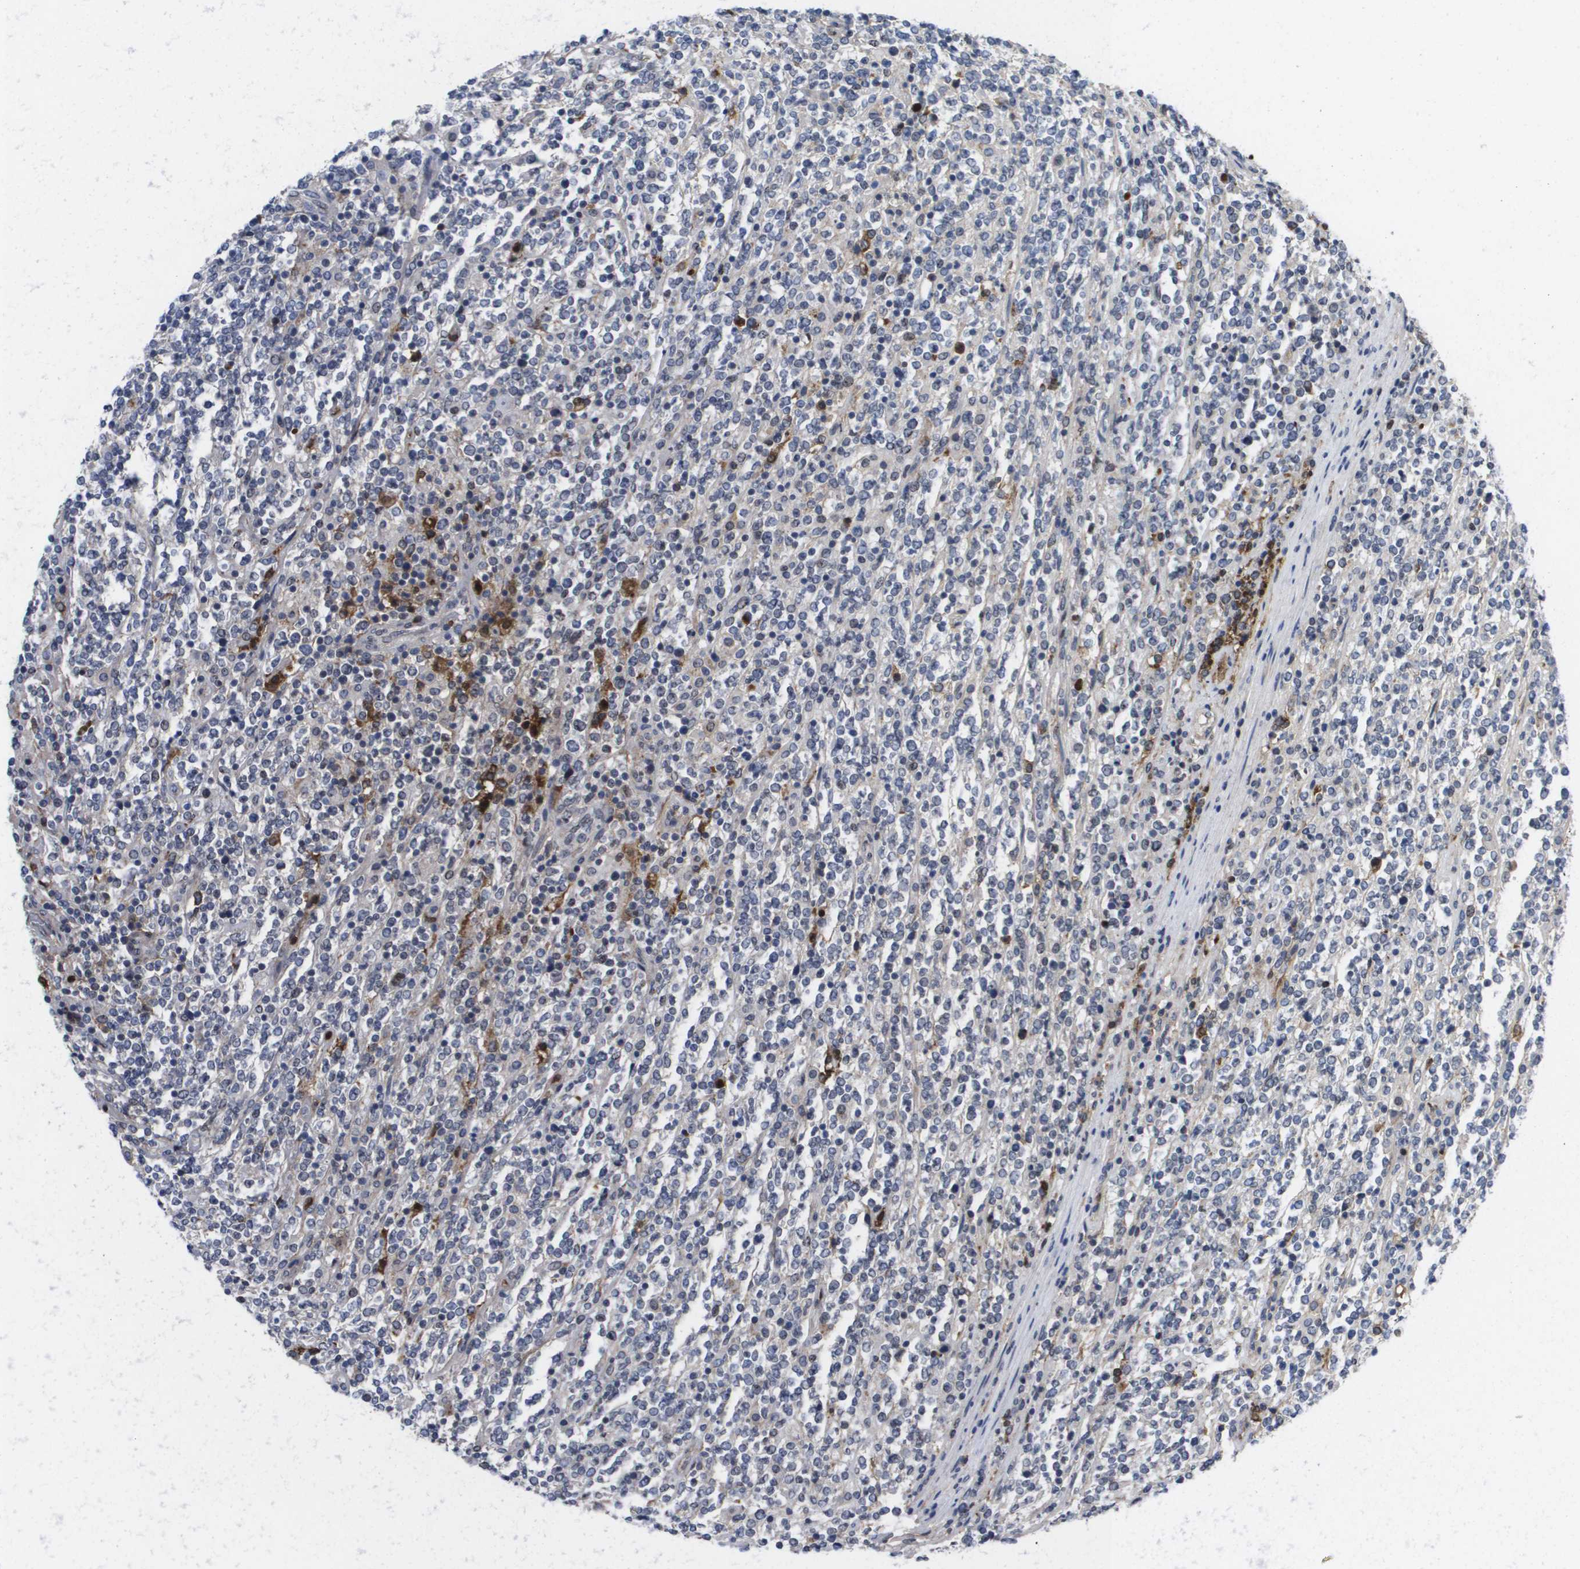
{"staining": {"intensity": "negative", "quantity": "none", "location": "none"}, "tissue": "lymphoma", "cell_type": "Tumor cells", "image_type": "cancer", "snomed": [{"axis": "morphology", "description": "Malignant lymphoma, non-Hodgkin's type, High grade"}, {"axis": "topography", "description": "Soft tissue"}], "caption": "High power microscopy photomicrograph of an immunohistochemistry micrograph of high-grade malignant lymphoma, non-Hodgkin's type, revealing no significant expression in tumor cells.", "gene": "SERPINC1", "patient": {"sex": "male", "age": 18}}